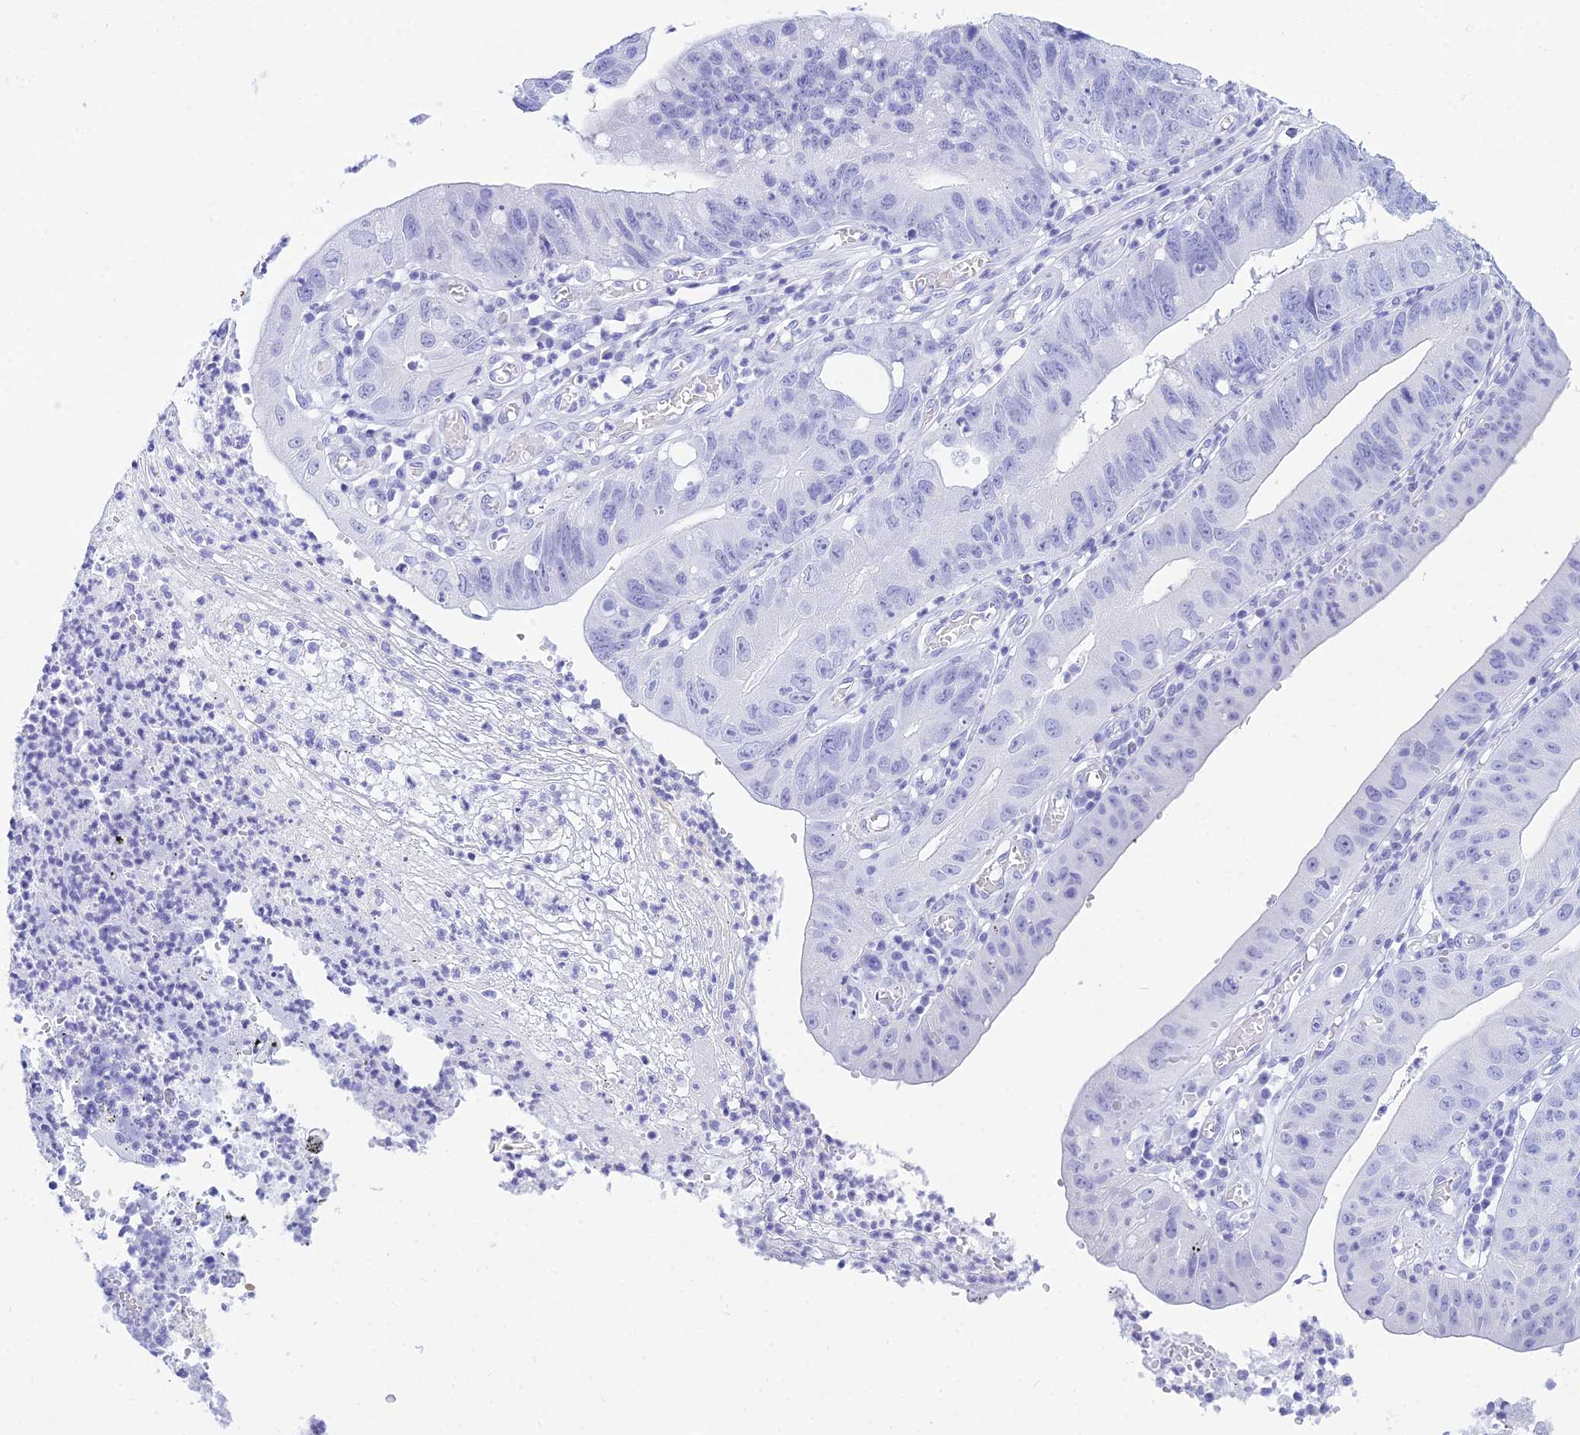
{"staining": {"intensity": "negative", "quantity": "none", "location": "none"}, "tissue": "stomach cancer", "cell_type": "Tumor cells", "image_type": "cancer", "snomed": [{"axis": "morphology", "description": "Adenocarcinoma, NOS"}, {"axis": "topography", "description": "Stomach"}], "caption": "An immunohistochemistry image of stomach adenocarcinoma is shown. There is no staining in tumor cells of stomach adenocarcinoma. Nuclei are stained in blue.", "gene": "PATE4", "patient": {"sex": "male", "age": 59}}